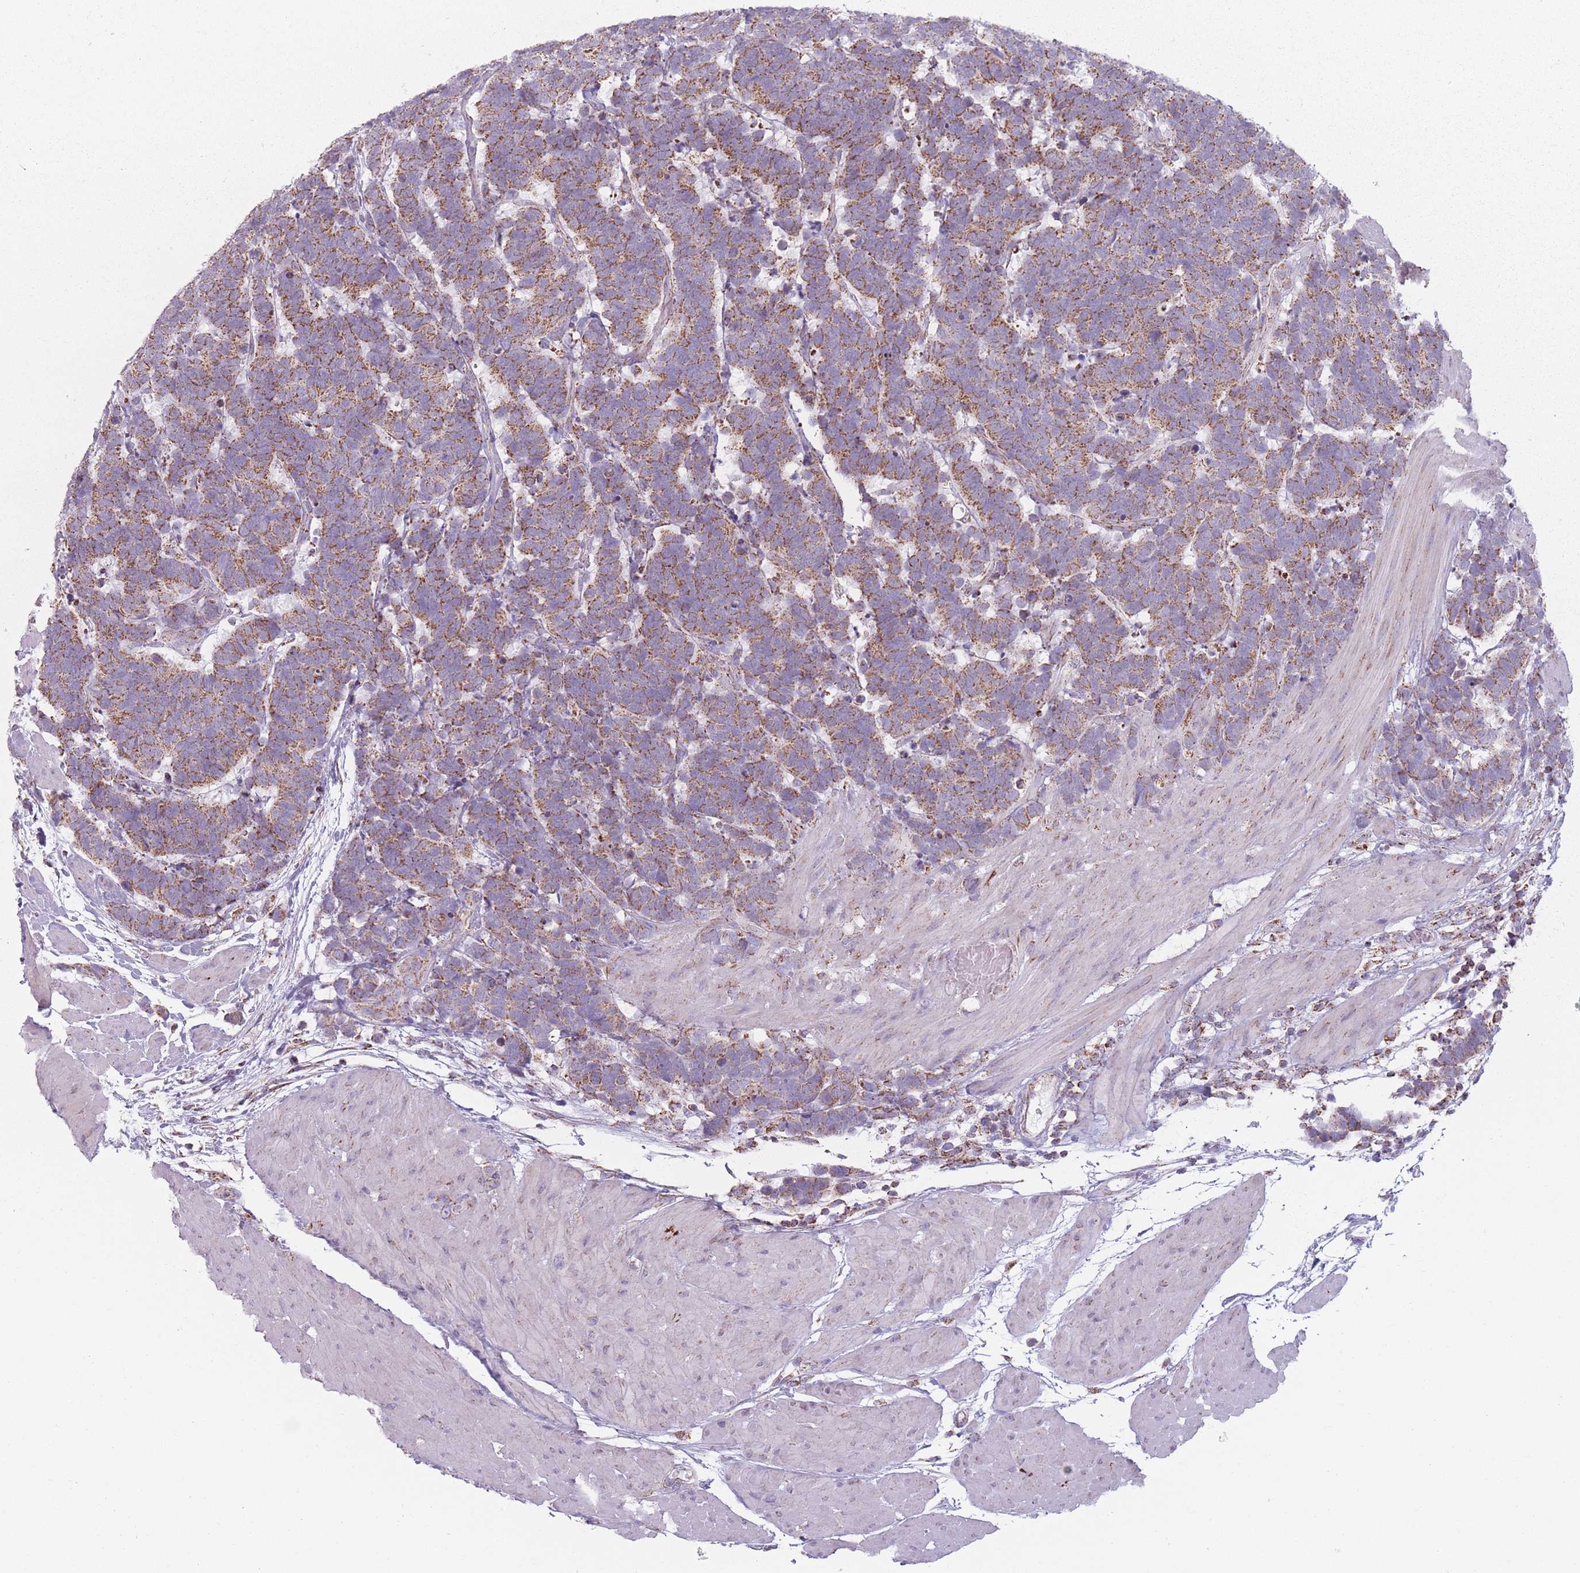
{"staining": {"intensity": "moderate", "quantity": ">75%", "location": "cytoplasmic/membranous"}, "tissue": "carcinoid", "cell_type": "Tumor cells", "image_type": "cancer", "snomed": [{"axis": "morphology", "description": "Carcinoma, NOS"}, {"axis": "morphology", "description": "Carcinoid, malignant, NOS"}, {"axis": "topography", "description": "Urinary bladder"}], "caption": "Carcinoma stained with DAB (3,3'-diaminobenzidine) immunohistochemistry displays medium levels of moderate cytoplasmic/membranous positivity in approximately >75% of tumor cells.", "gene": "DCHS1", "patient": {"sex": "male", "age": 57}}